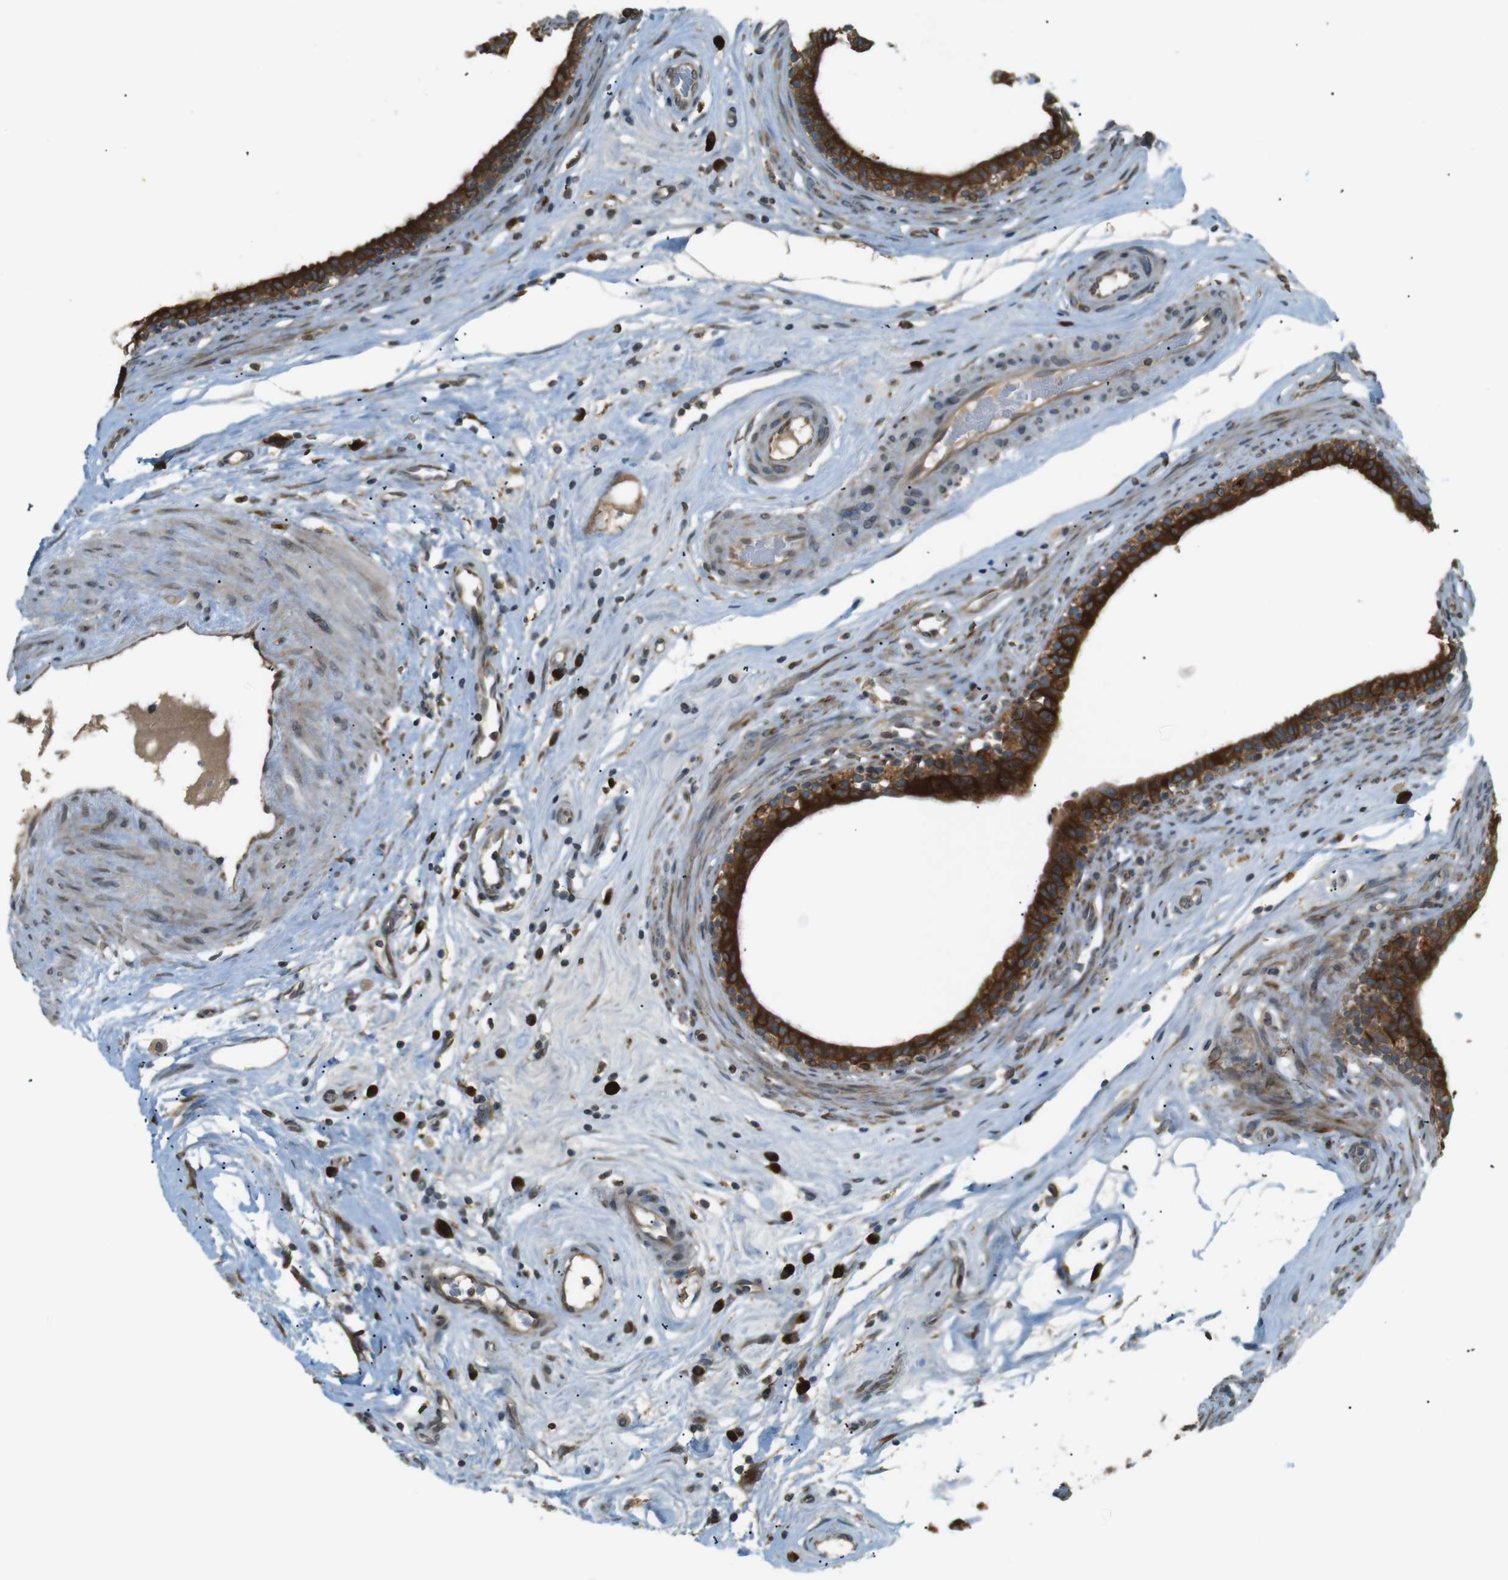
{"staining": {"intensity": "strong", "quantity": ">75%", "location": "cytoplasmic/membranous"}, "tissue": "epididymis", "cell_type": "Glandular cells", "image_type": "normal", "snomed": [{"axis": "morphology", "description": "Normal tissue, NOS"}, {"axis": "morphology", "description": "Inflammation, NOS"}, {"axis": "topography", "description": "Epididymis"}], "caption": "Immunohistochemistry (IHC) photomicrograph of unremarkable epididymis: epididymis stained using immunohistochemistry exhibits high levels of strong protein expression localized specifically in the cytoplasmic/membranous of glandular cells, appearing as a cytoplasmic/membranous brown color.", "gene": "TMED4", "patient": {"sex": "male", "age": 84}}